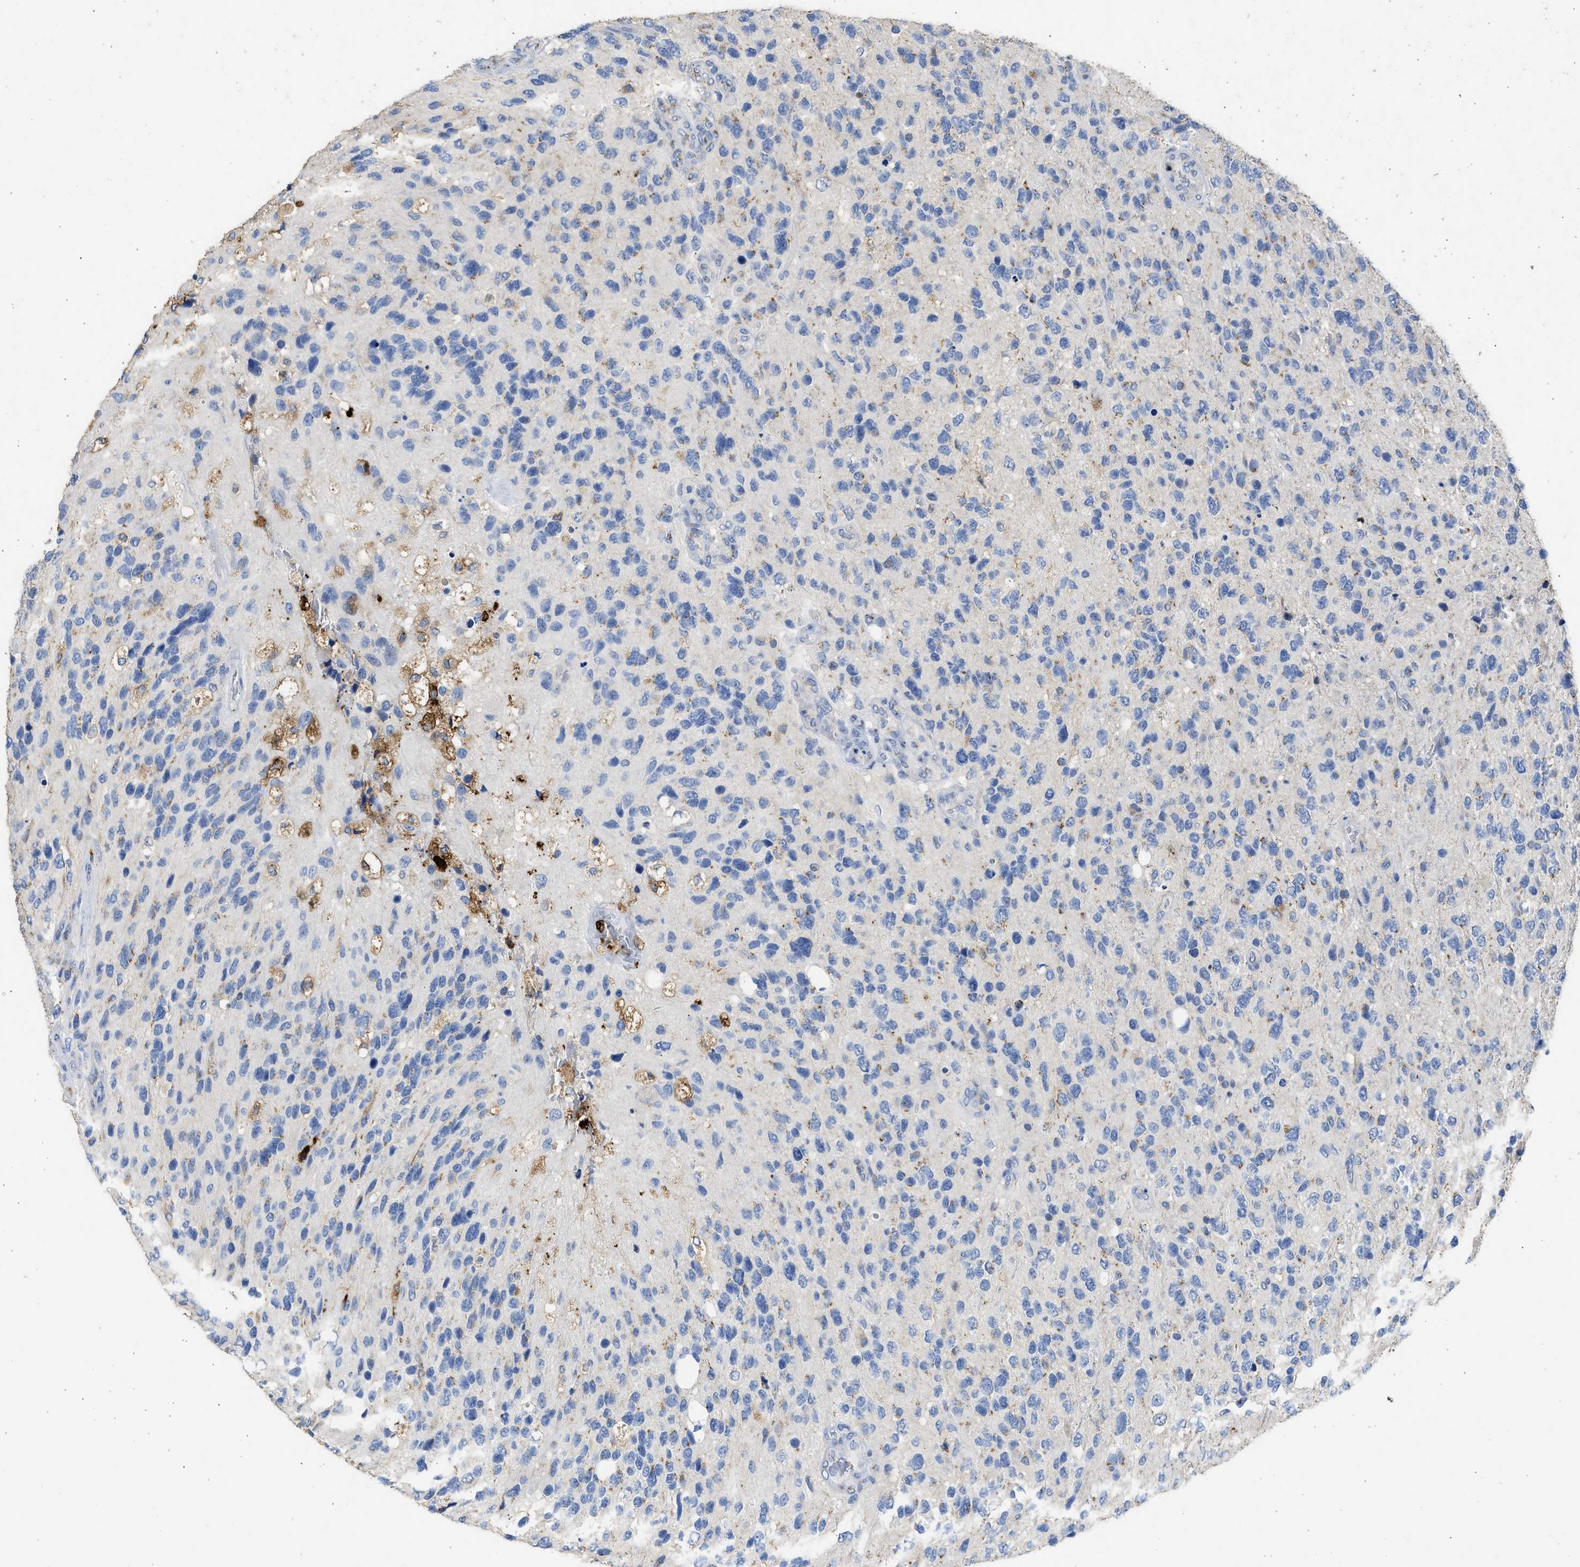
{"staining": {"intensity": "negative", "quantity": "none", "location": "none"}, "tissue": "glioma", "cell_type": "Tumor cells", "image_type": "cancer", "snomed": [{"axis": "morphology", "description": "Glioma, malignant, High grade"}, {"axis": "topography", "description": "Brain"}], "caption": "Human high-grade glioma (malignant) stained for a protein using IHC reveals no expression in tumor cells.", "gene": "IPO8", "patient": {"sex": "female", "age": 58}}